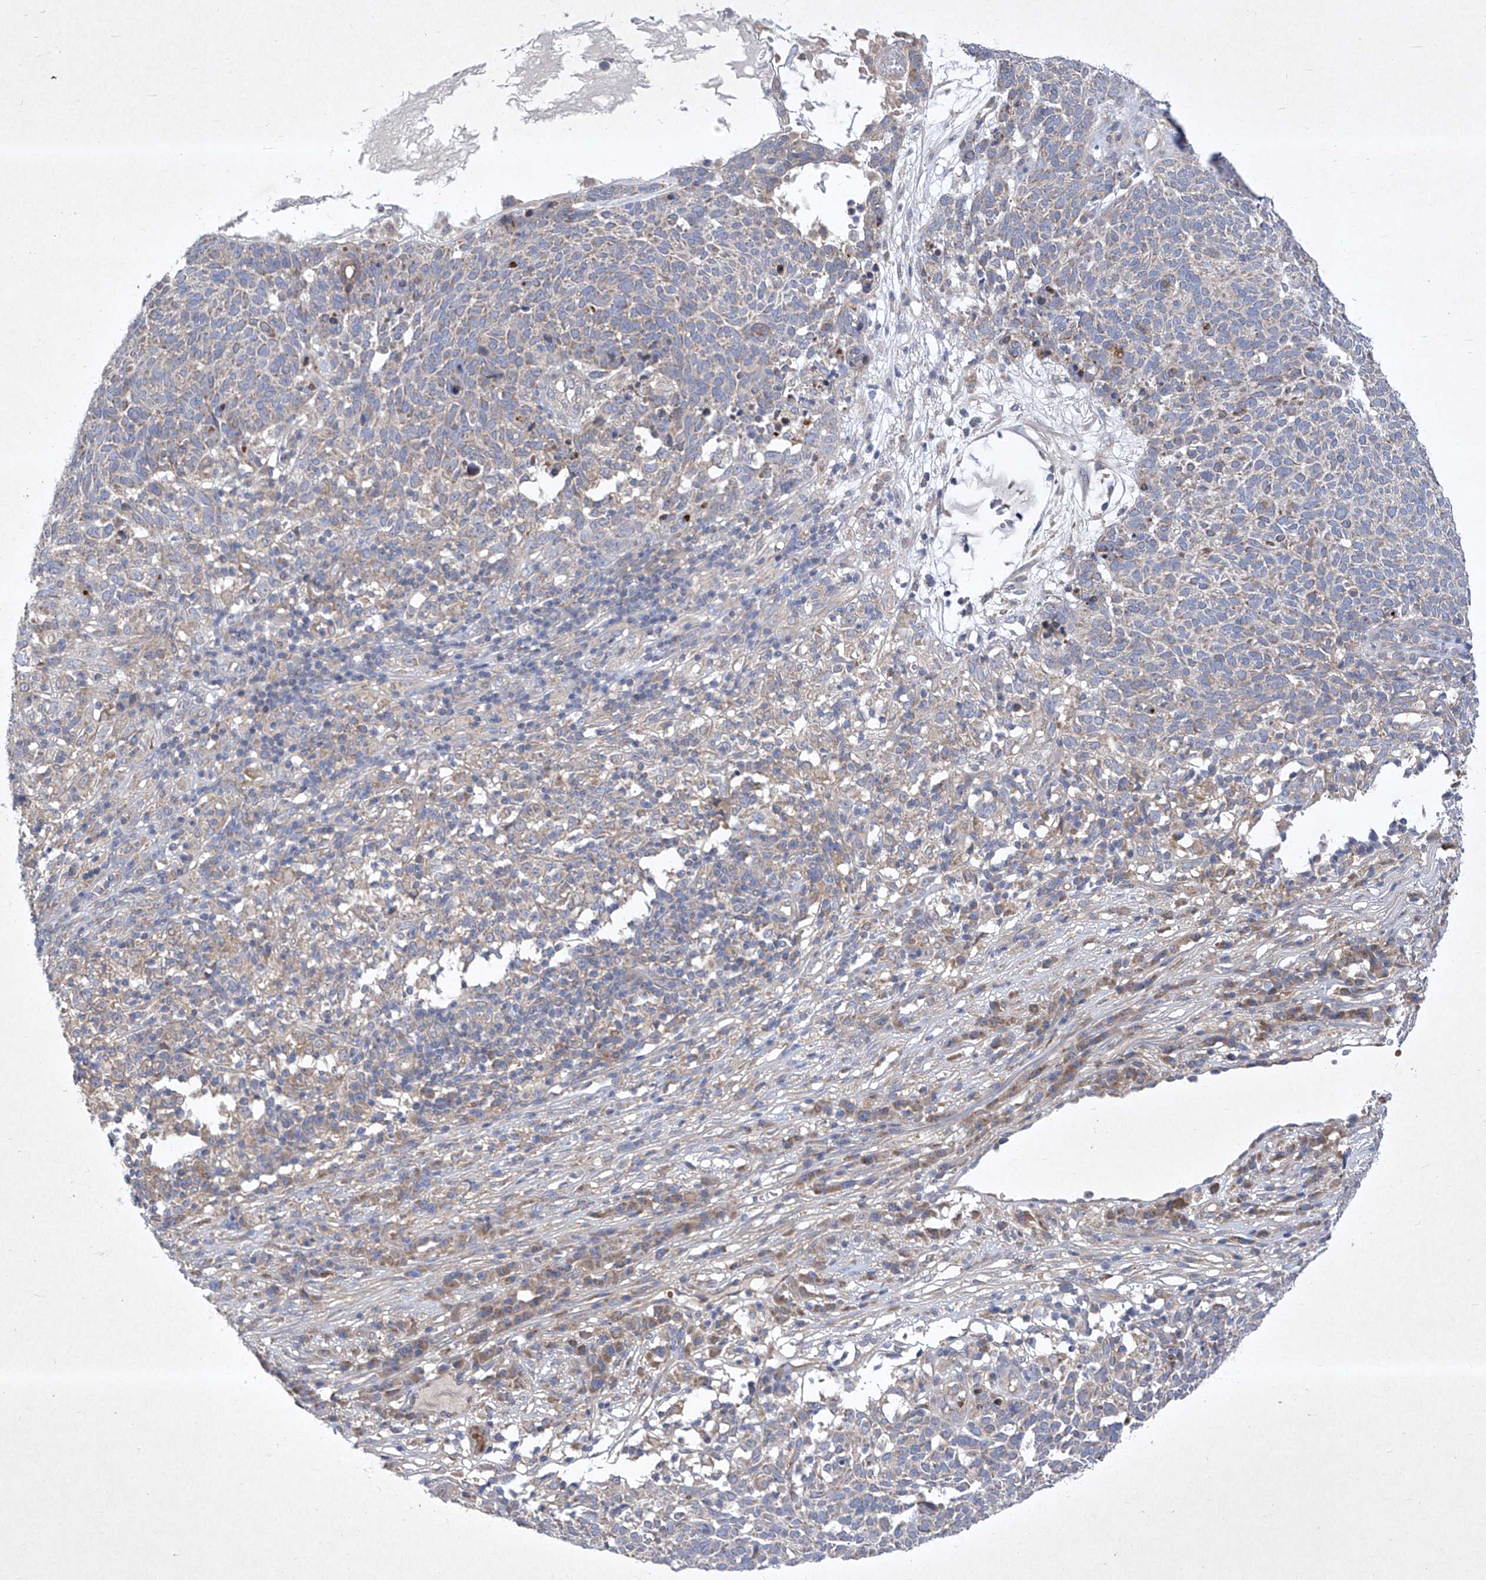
{"staining": {"intensity": "negative", "quantity": "none", "location": "none"}, "tissue": "skin cancer", "cell_type": "Tumor cells", "image_type": "cancer", "snomed": [{"axis": "morphology", "description": "Squamous cell carcinoma, NOS"}, {"axis": "topography", "description": "Skin"}], "caption": "Immunohistochemistry (IHC) of squamous cell carcinoma (skin) demonstrates no staining in tumor cells. The staining is performed using DAB brown chromogen with nuclei counter-stained in using hematoxylin.", "gene": "COQ3", "patient": {"sex": "female", "age": 90}}